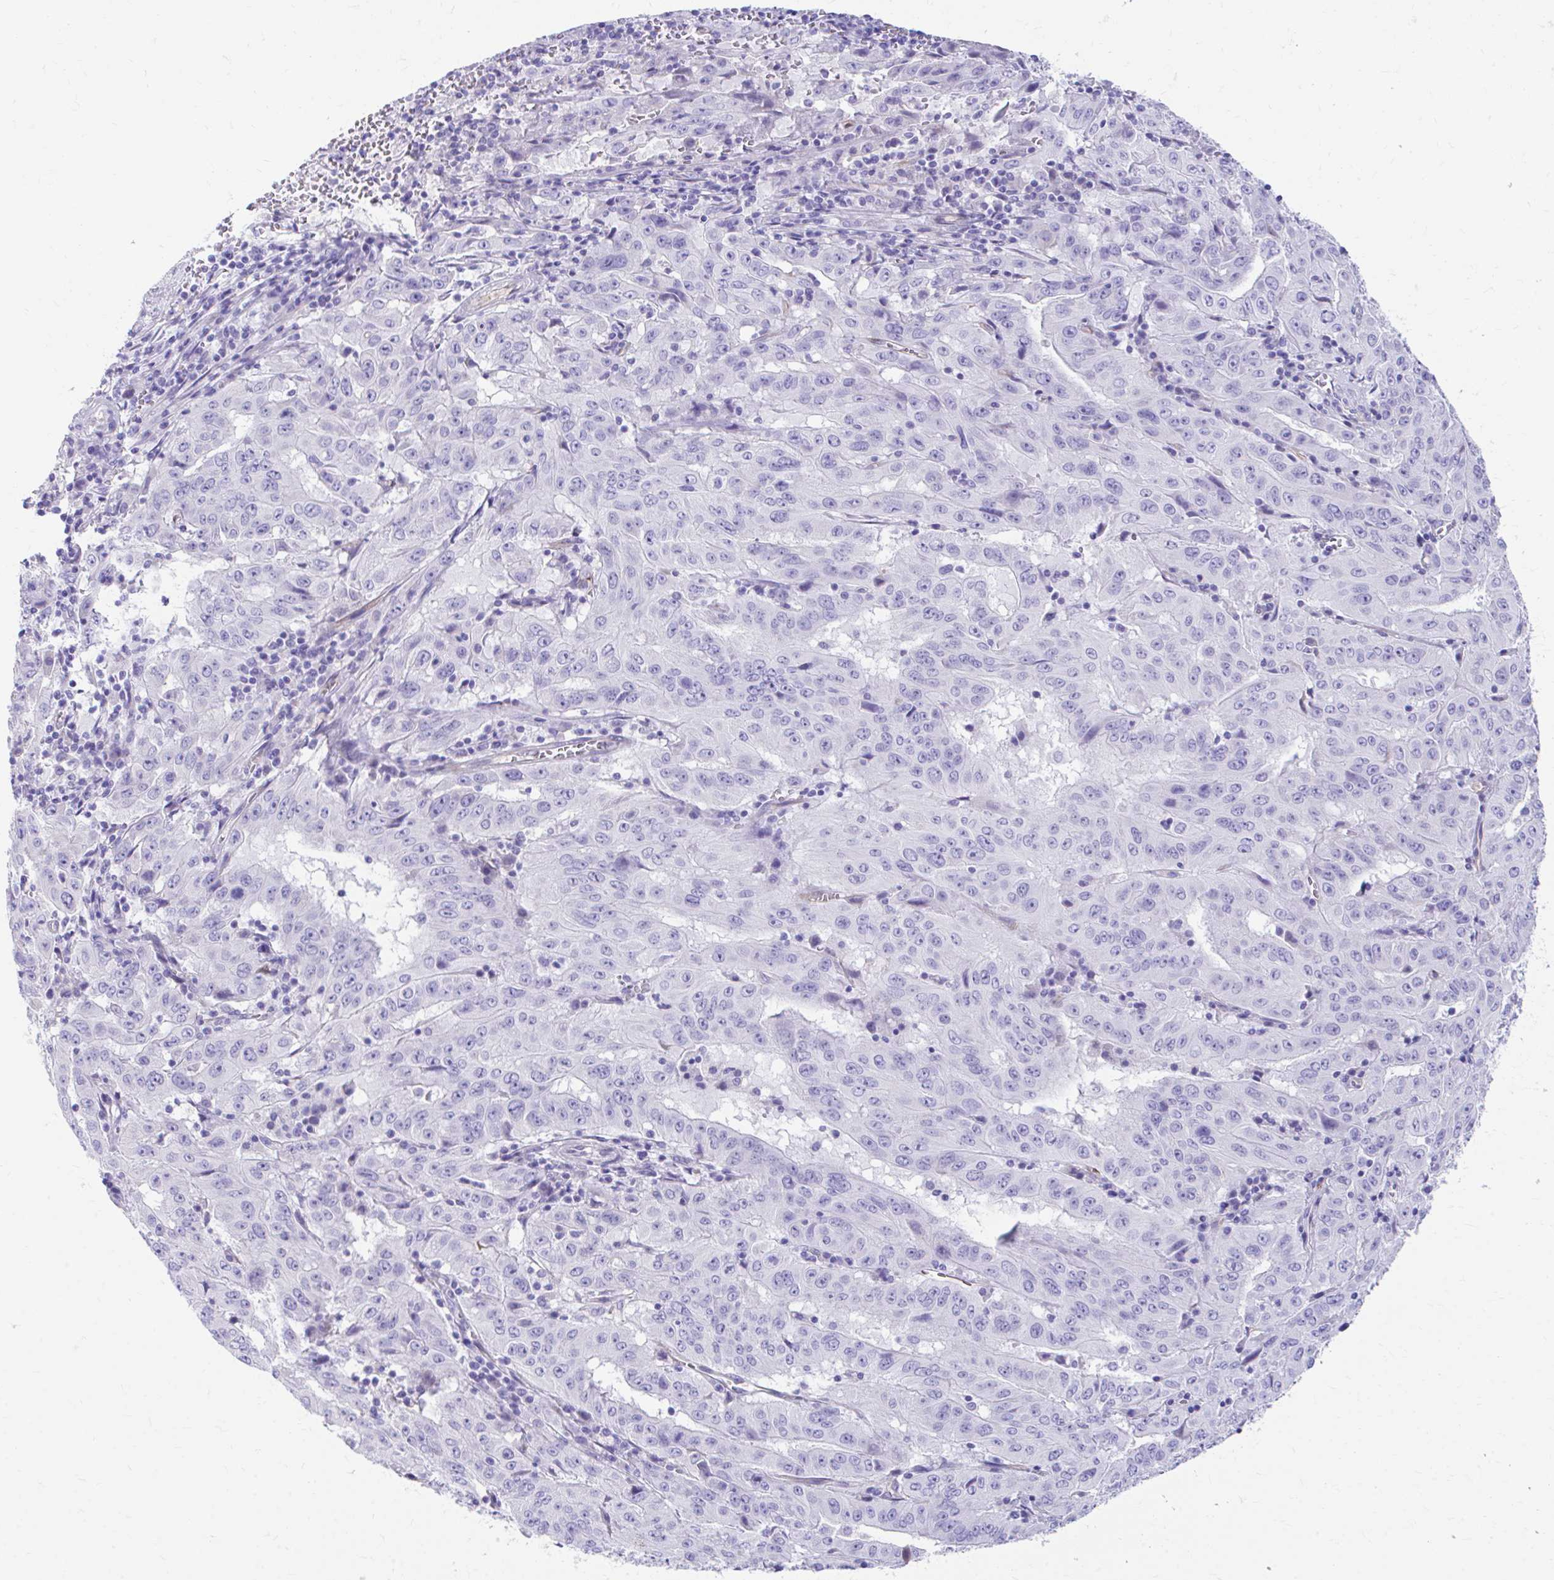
{"staining": {"intensity": "negative", "quantity": "none", "location": "none"}, "tissue": "pancreatic cancer", "cell_type": "Tumor cells", "image_type": "cancer", "snomed": [{"axis": "morphology", "description": "Adenocarcinoma, NOS"}, {"axis": "topography", "description": "Pancreas"}], "caption": "This photomicrograph is of adenocarcinoma (pancreatic) stained with immunohistochemistry to label a protein in brown with the nuclei are counter-stained blue. There is no positivity in tumor cells. (Stains: DAB (3,3'-diaminobenzidine) immunohistochemistry (IHC) with hematoxylin counter stain, Microscopy: brightfield microscopy at high magnification).", "gene": "KRIT1", "patient": {"sex": "male", "age": 63}}